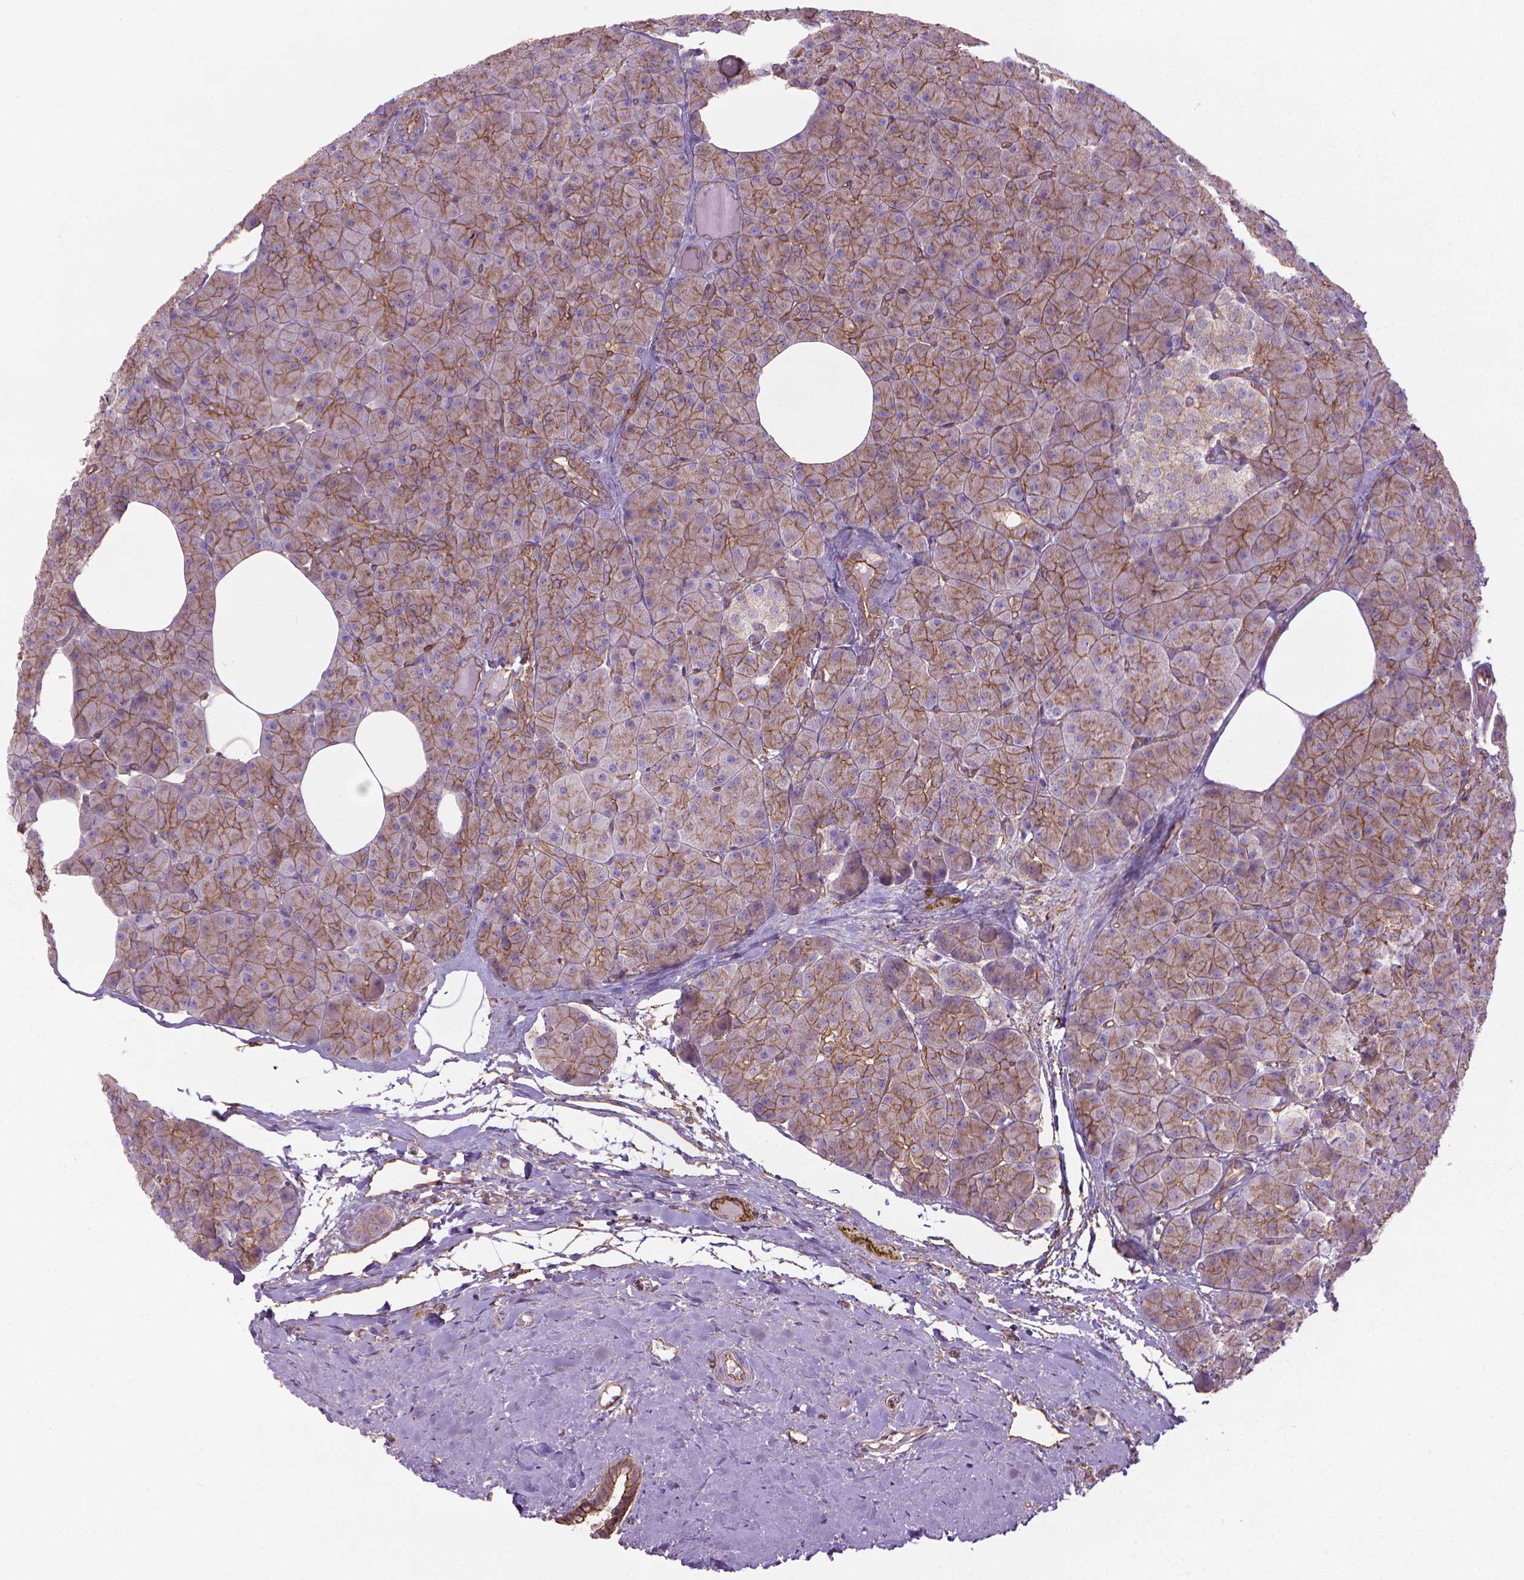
{"staining": {"intensity": "moderate", "quantity": ">75%", "location": "cytoplasmic/membranous"}, "tissue": "pancreas", "cell_type": "Exocrine glandular cells", "image_type": "normal", "snomed": [{"axis": "morphology", "description": "Normal tissue, NOS"}, {"axis": "topography", "description": "Pancreas"}], "caption": "Immunohistochemistry (IHC) staining of unremarkable pancreas, which reveals medium levels of moderate cytoplasmic/membranous positivity in approximately >75% of exocrine glandular cells indicating moderate cytoplasmic/membranous protein positivity. The staining was performed using DAB (3,3'-diaminobenzidine) (brown) for protein detection and nuclei were counterstained in hematoxylin (blue).", "gene": "TENT5A", "patient": {"sex": "female", "age": 45}}